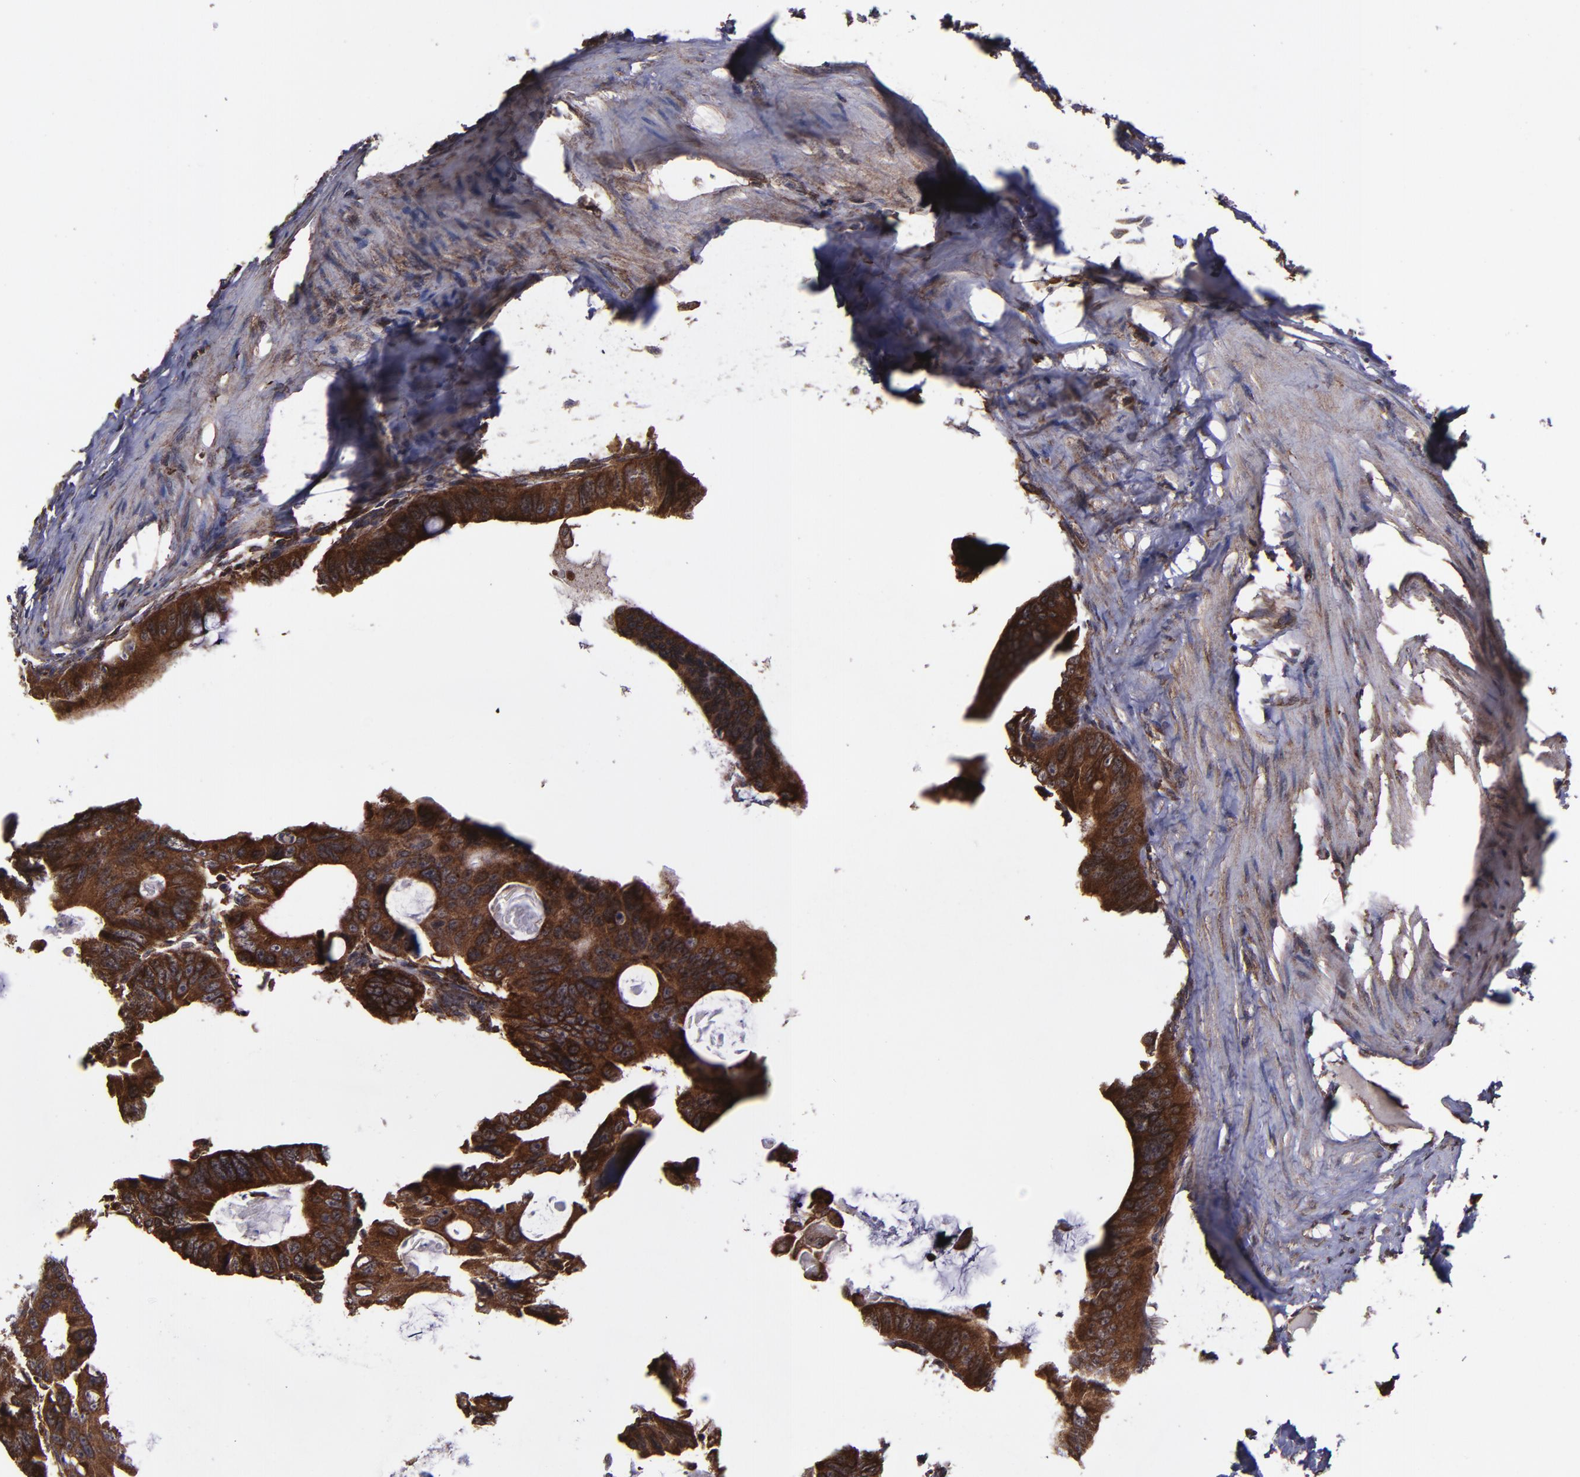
{"staining": {"intensity": "strong", "quantity": ">75%", "location": "cytoplasmic/membranous,nuclear"}, "tissue": "colorectal cancer", "cell_type": "Tumor cells", "image_type": "cancer", "snomed": [{"axis": "morphology", "description": "Adenocarcinoma, NOS"}, {"axis": "topography", "description": "Colon"}], "caption": "Strong cytoplasmic/membranous and nuclear expression is present in about >75% of tumor cells in colorectal adenocarcinoma.", "gene": "EIF4ENIF1", "patient": {"sex": "female", "age": 55}}